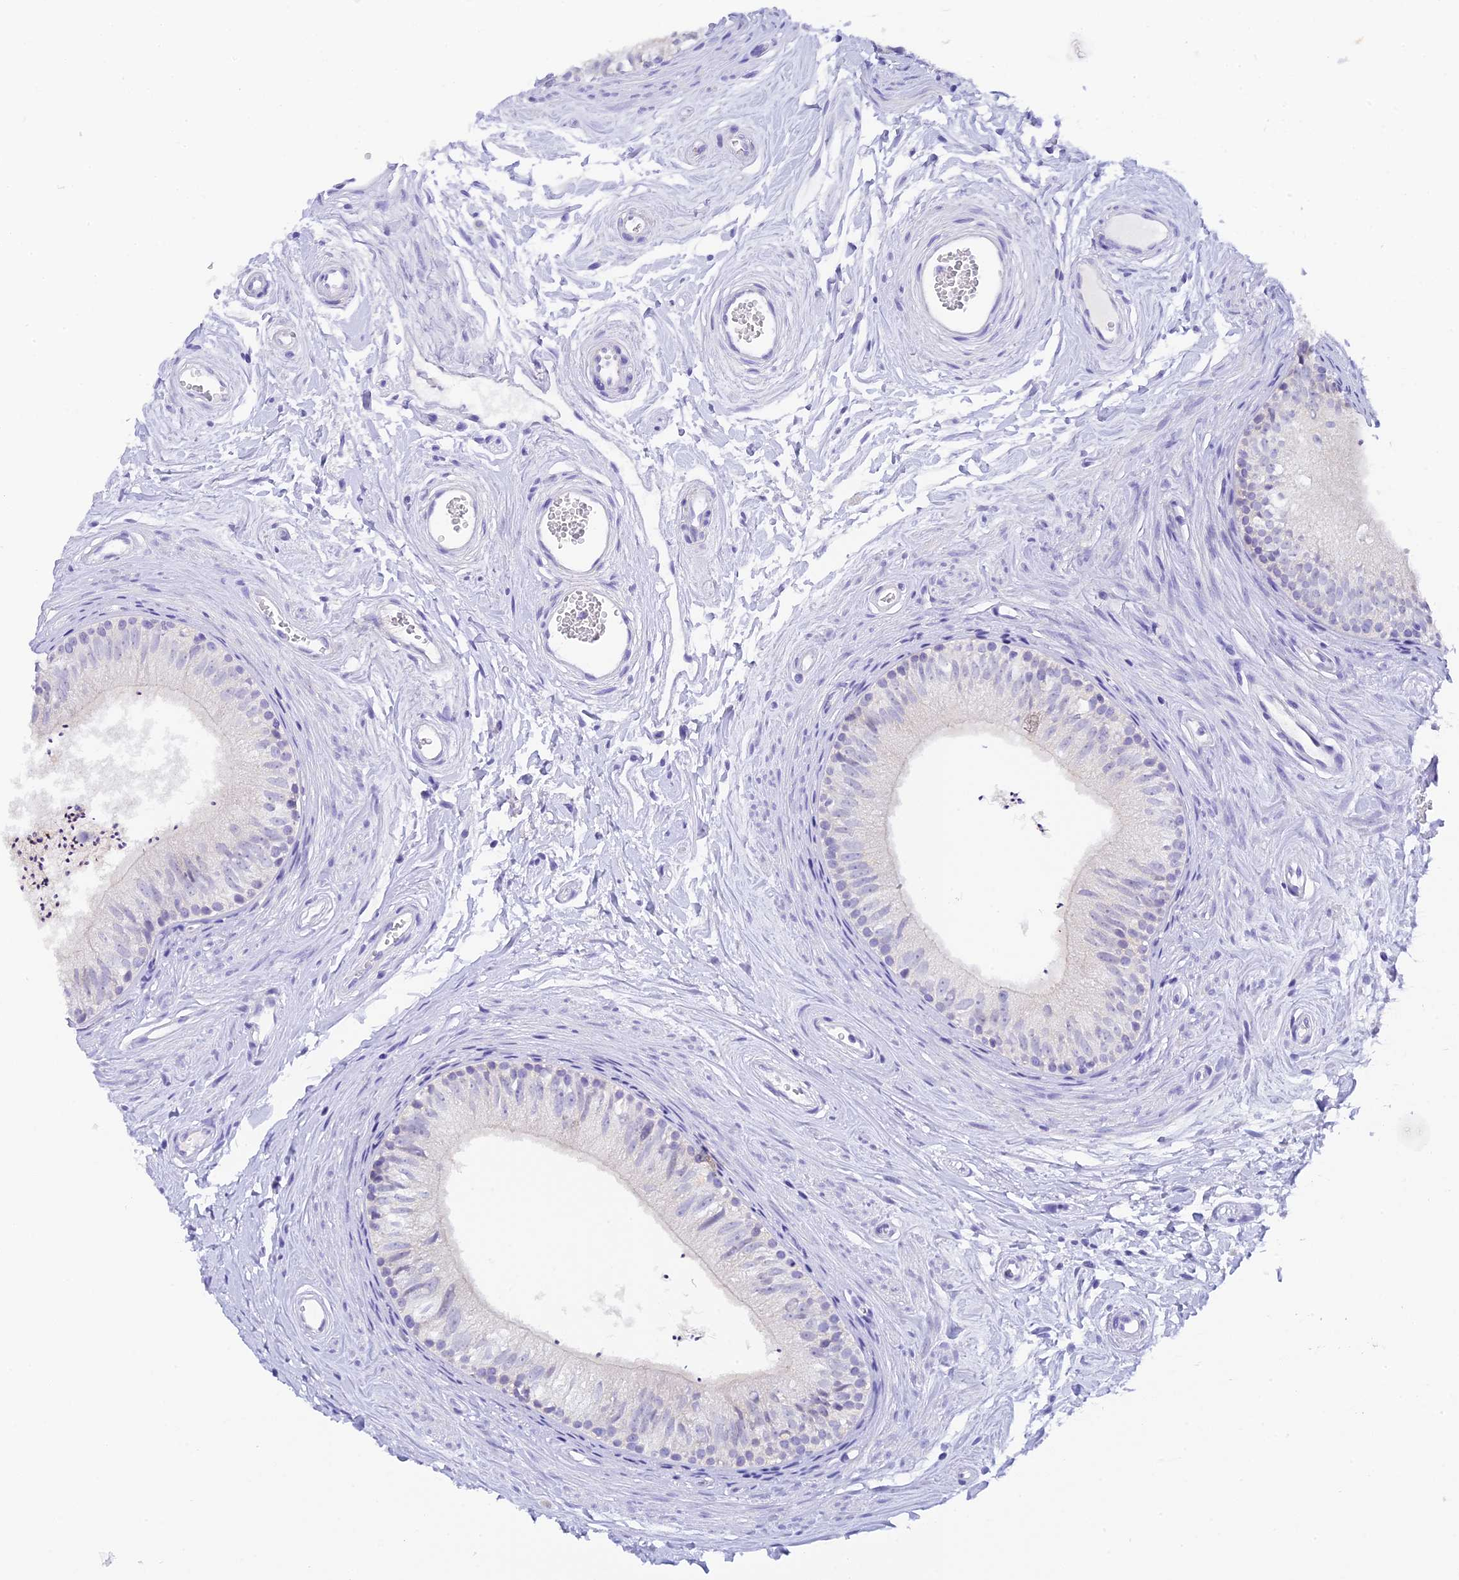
{"staining": {"intensity": "negative", "quantity": "none", "location": "none"}, "tissue": "epididymis", "cell_type": "Glandular cells", "image_type": "normal", "snomed": [{"axis": "morphology", "description": "Normal tissue, NOS"}, {"axis": "topography", "description": "Epididymis"}], "caption": "Unremarkable epididymis was stained to show a protein in brown. There is no significant staining in glandular cells. (Immunohistochemistry (ihc), brightfield microscopy, high magnification).", "gene": "C12orf29", "patient": {"sex": "male", "age": 56}}